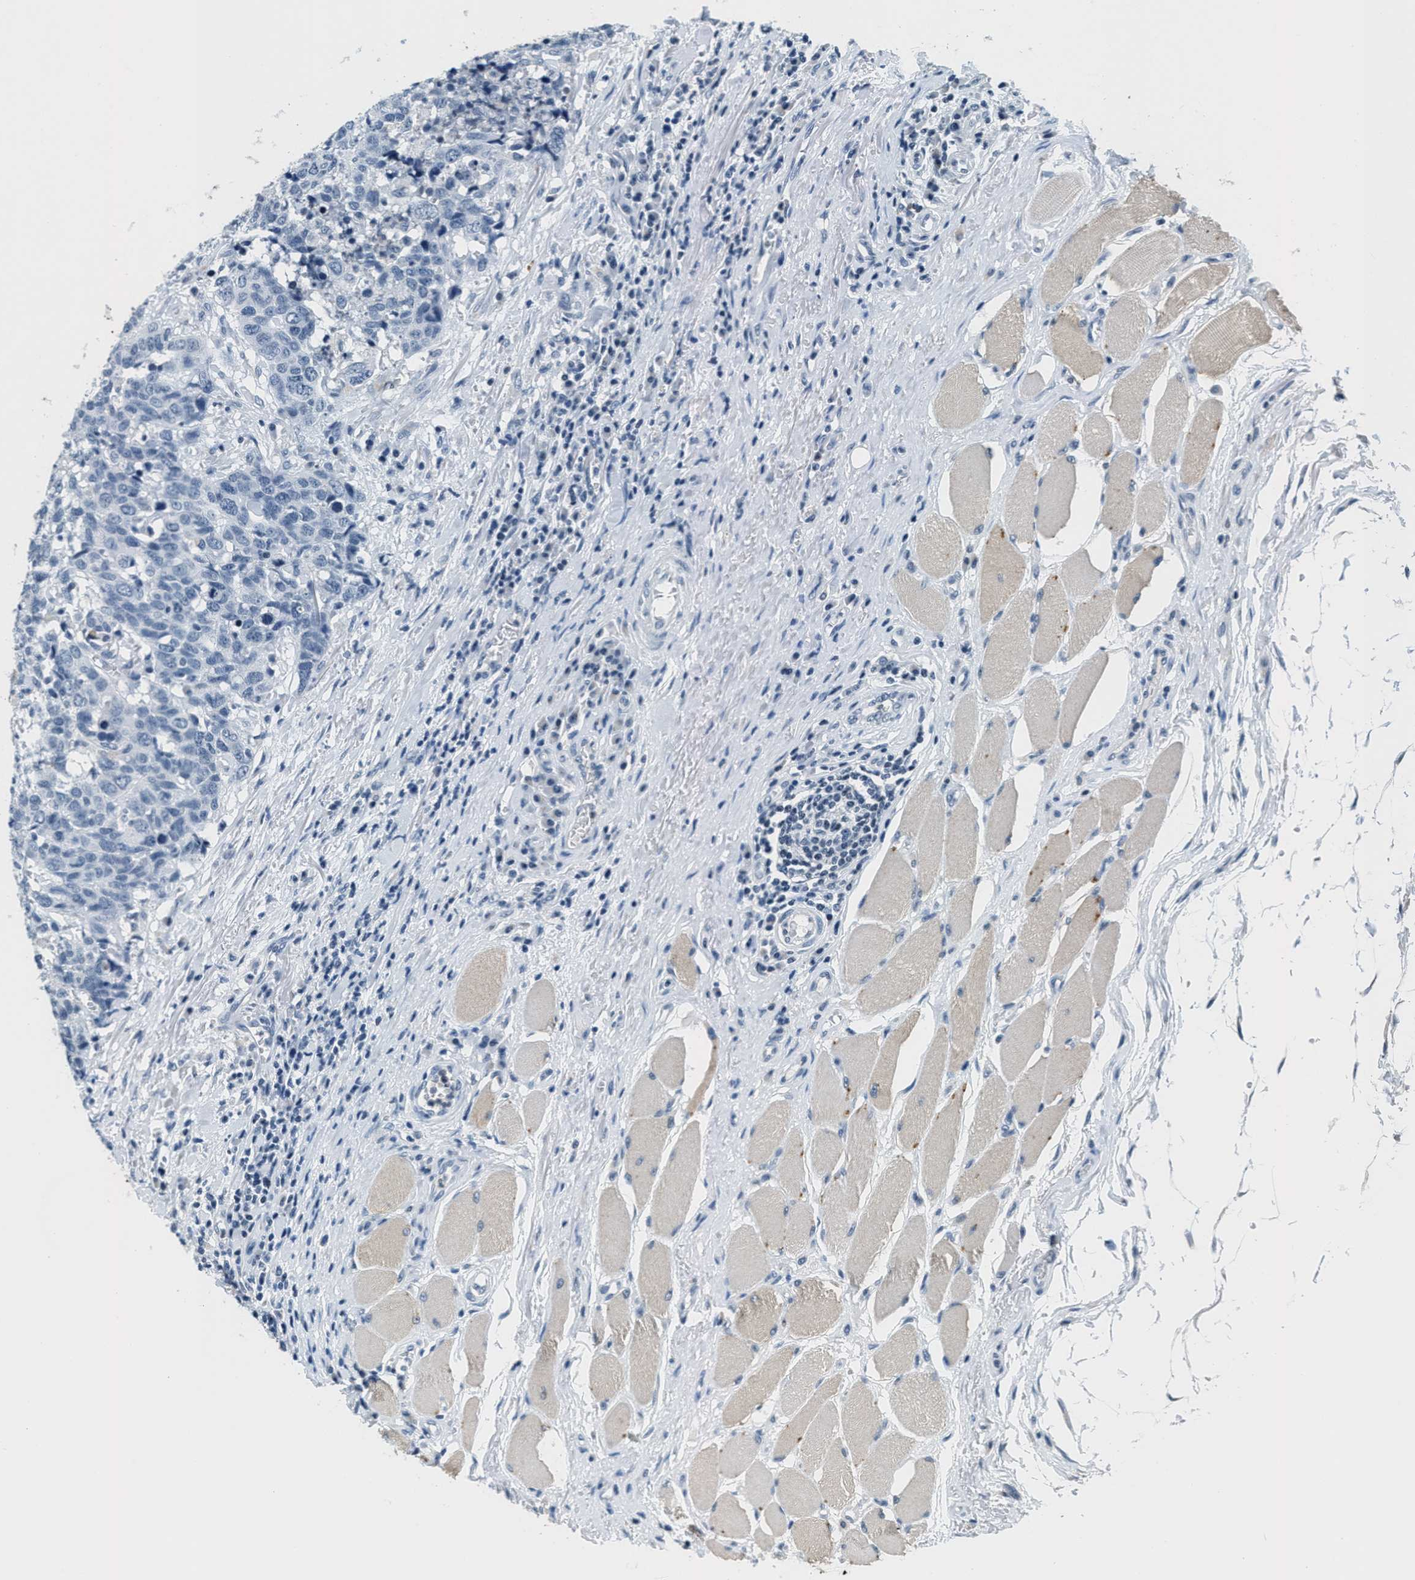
{"staining": {"intensity": "negative", "quantity": "none", "location": "none"}, "tissue": "head and neck cancer", "cell_type": "Tumor cells", "image_type": "cancer", "snomed": [{"axis": "morphology", "description": "Squamous cell carcinoma, NOS"}, {"axis": "topography", "description": "Head-Neck"}], "caption": "Immunohistochemistry of head and neck cancer demonstrates no expression in tumor cells.", "gene": "CA4", "patient": {"sex": "male", "age": 66}}